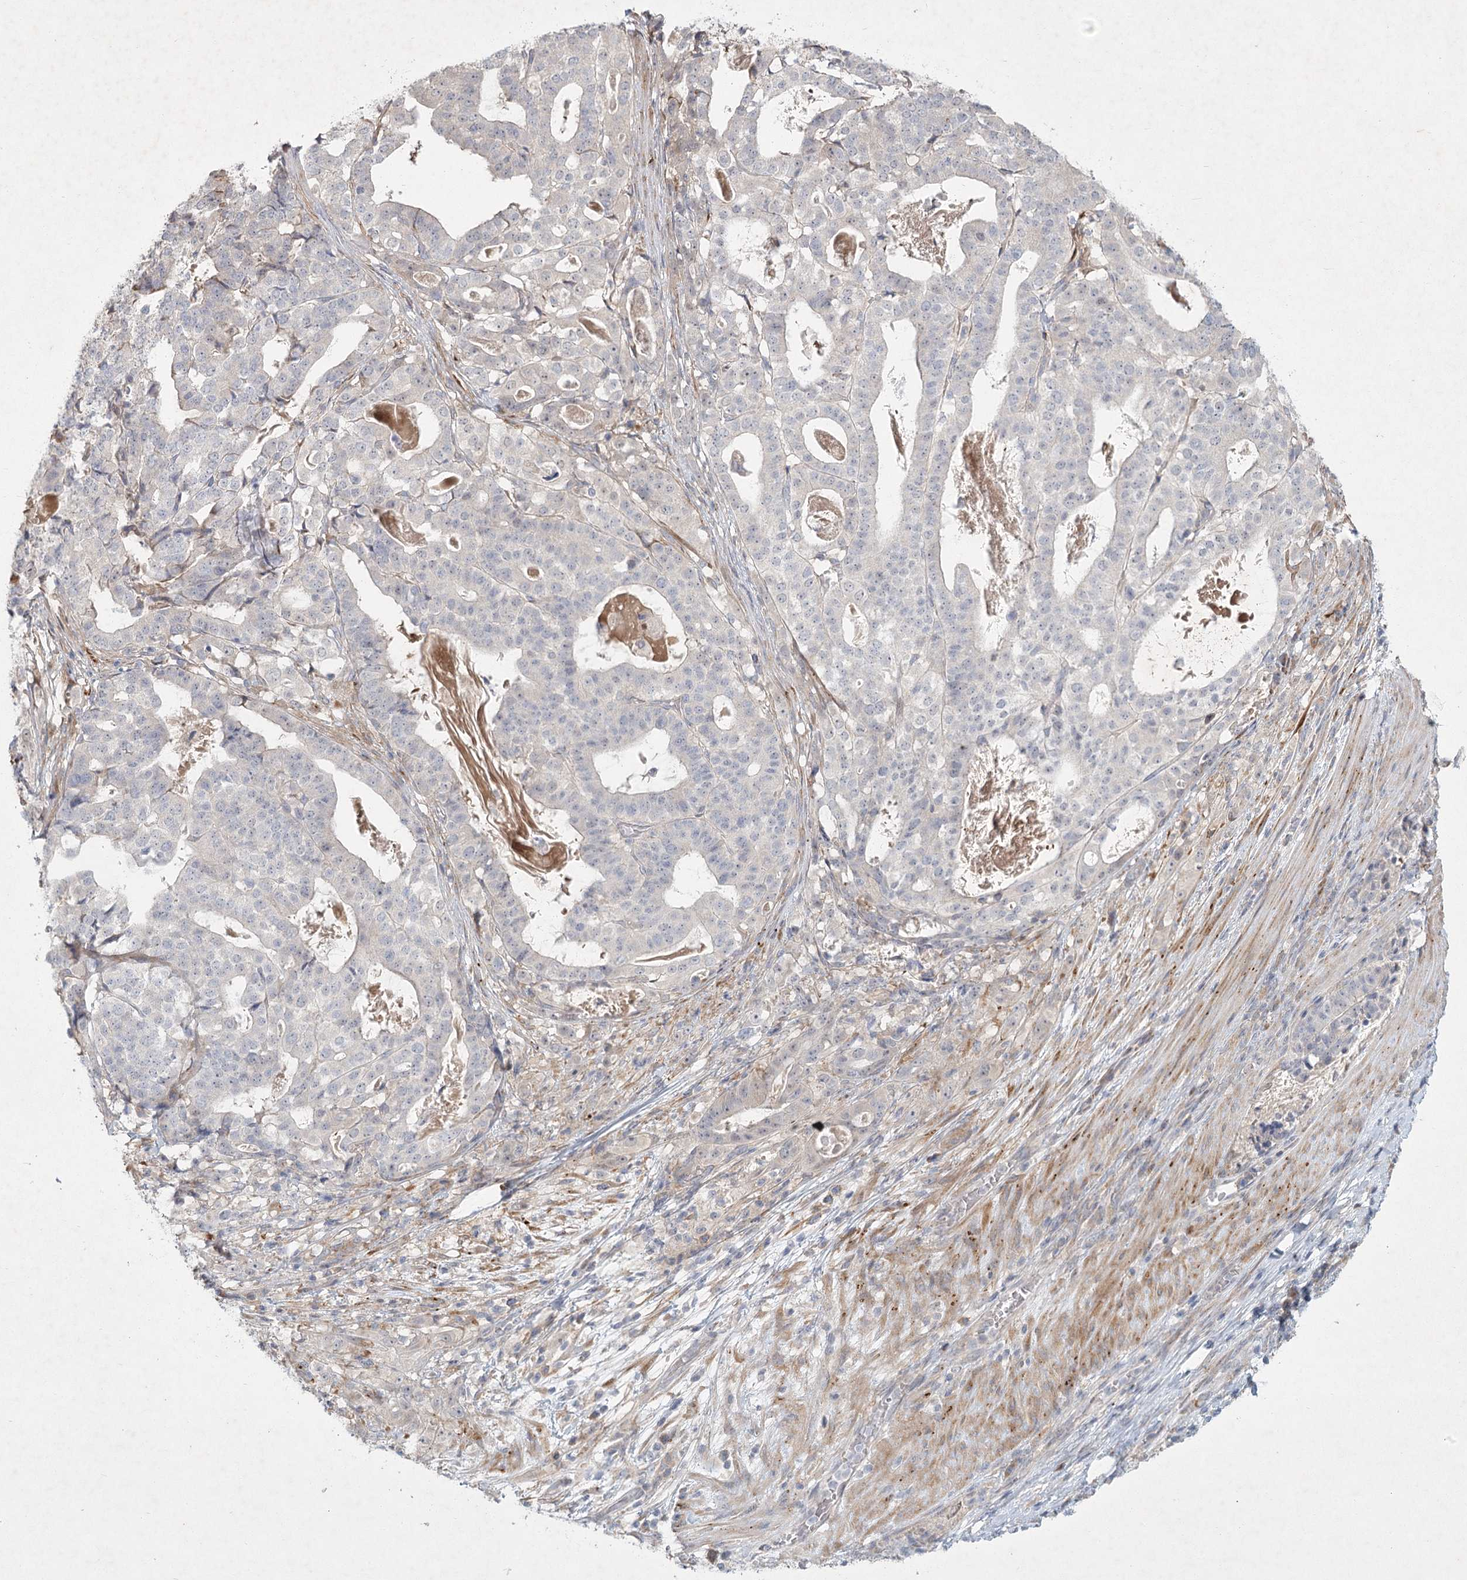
{"staining": {"intensity": "negative", "quantity": "none", "location": "none"}, "tissue": "stomach cancer", "cell_type": "Tumor cells", "image_type": "cancer", "snomed": [{"axis": "morphology", "description": "Adenocarcinoma, NOS"}, {"axis": "topography", "description": "Stomach"}], "caption": "Immunohistochemistry image of neoplastic tissue: human stomach cancer (adenocarcinoma) stained with DAB displays no significant protein staining in tumor cells.", "gene": "FAM110C", "patient": {"sex": "male", "age": 48}}